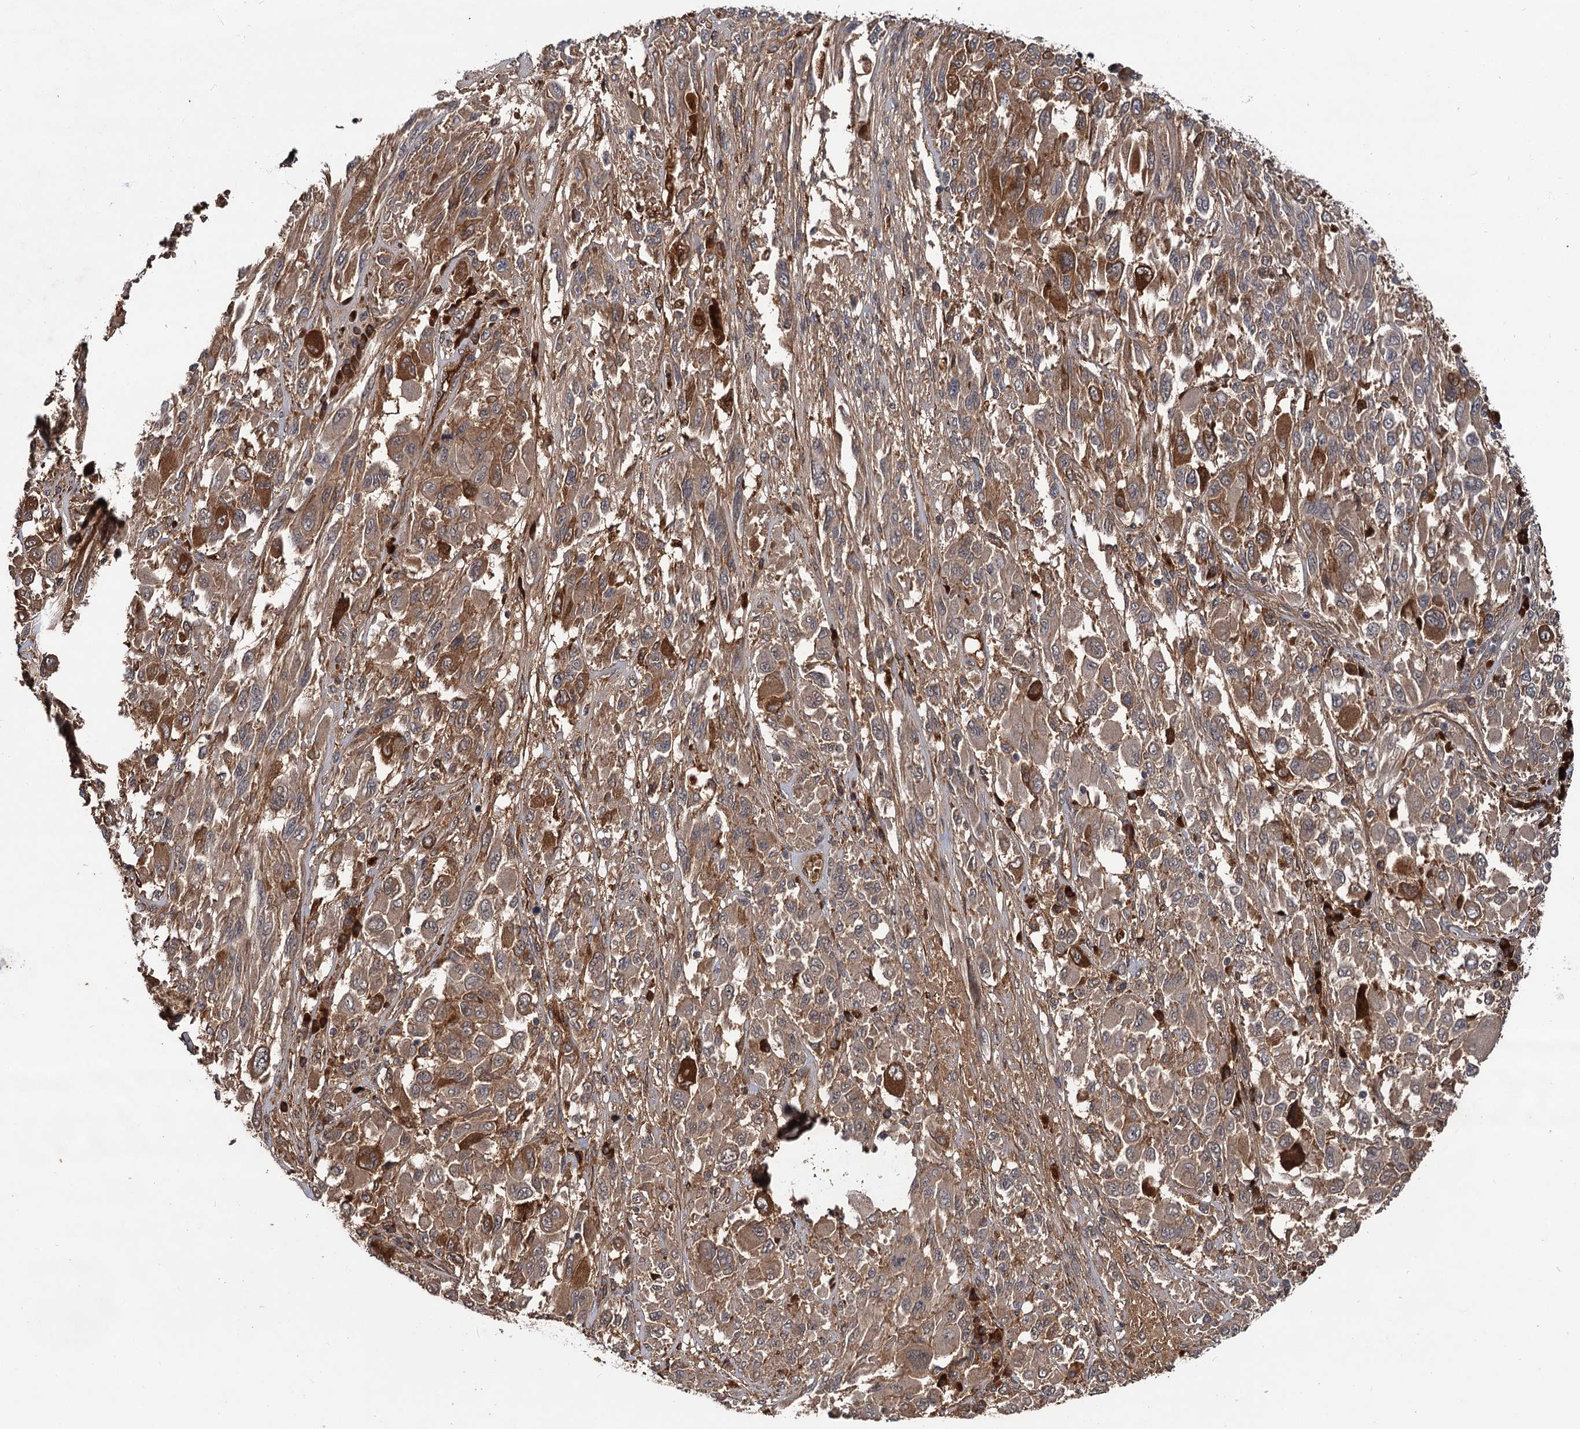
{"staining": {"intensity": "moderate", "quantity": ">75%", "location": "cytoplasmic/membranous"}, "tissue": "melanoma", "cell_type": "Tumor cells", "image_type": "cancer", "snomed": [{"axis": "morphology", "description": "Malignant melanoma, NOS"}, {"axis": "topography", "description": "Skin"}], "caption": "DAB immunohistochemical staining of human melanoma reveals moderate cytoplasmic/membranous protein expression in about >75% of tumor cells.", "gene": "MBD6", "patient": {"sex": "female", "age": 91}}